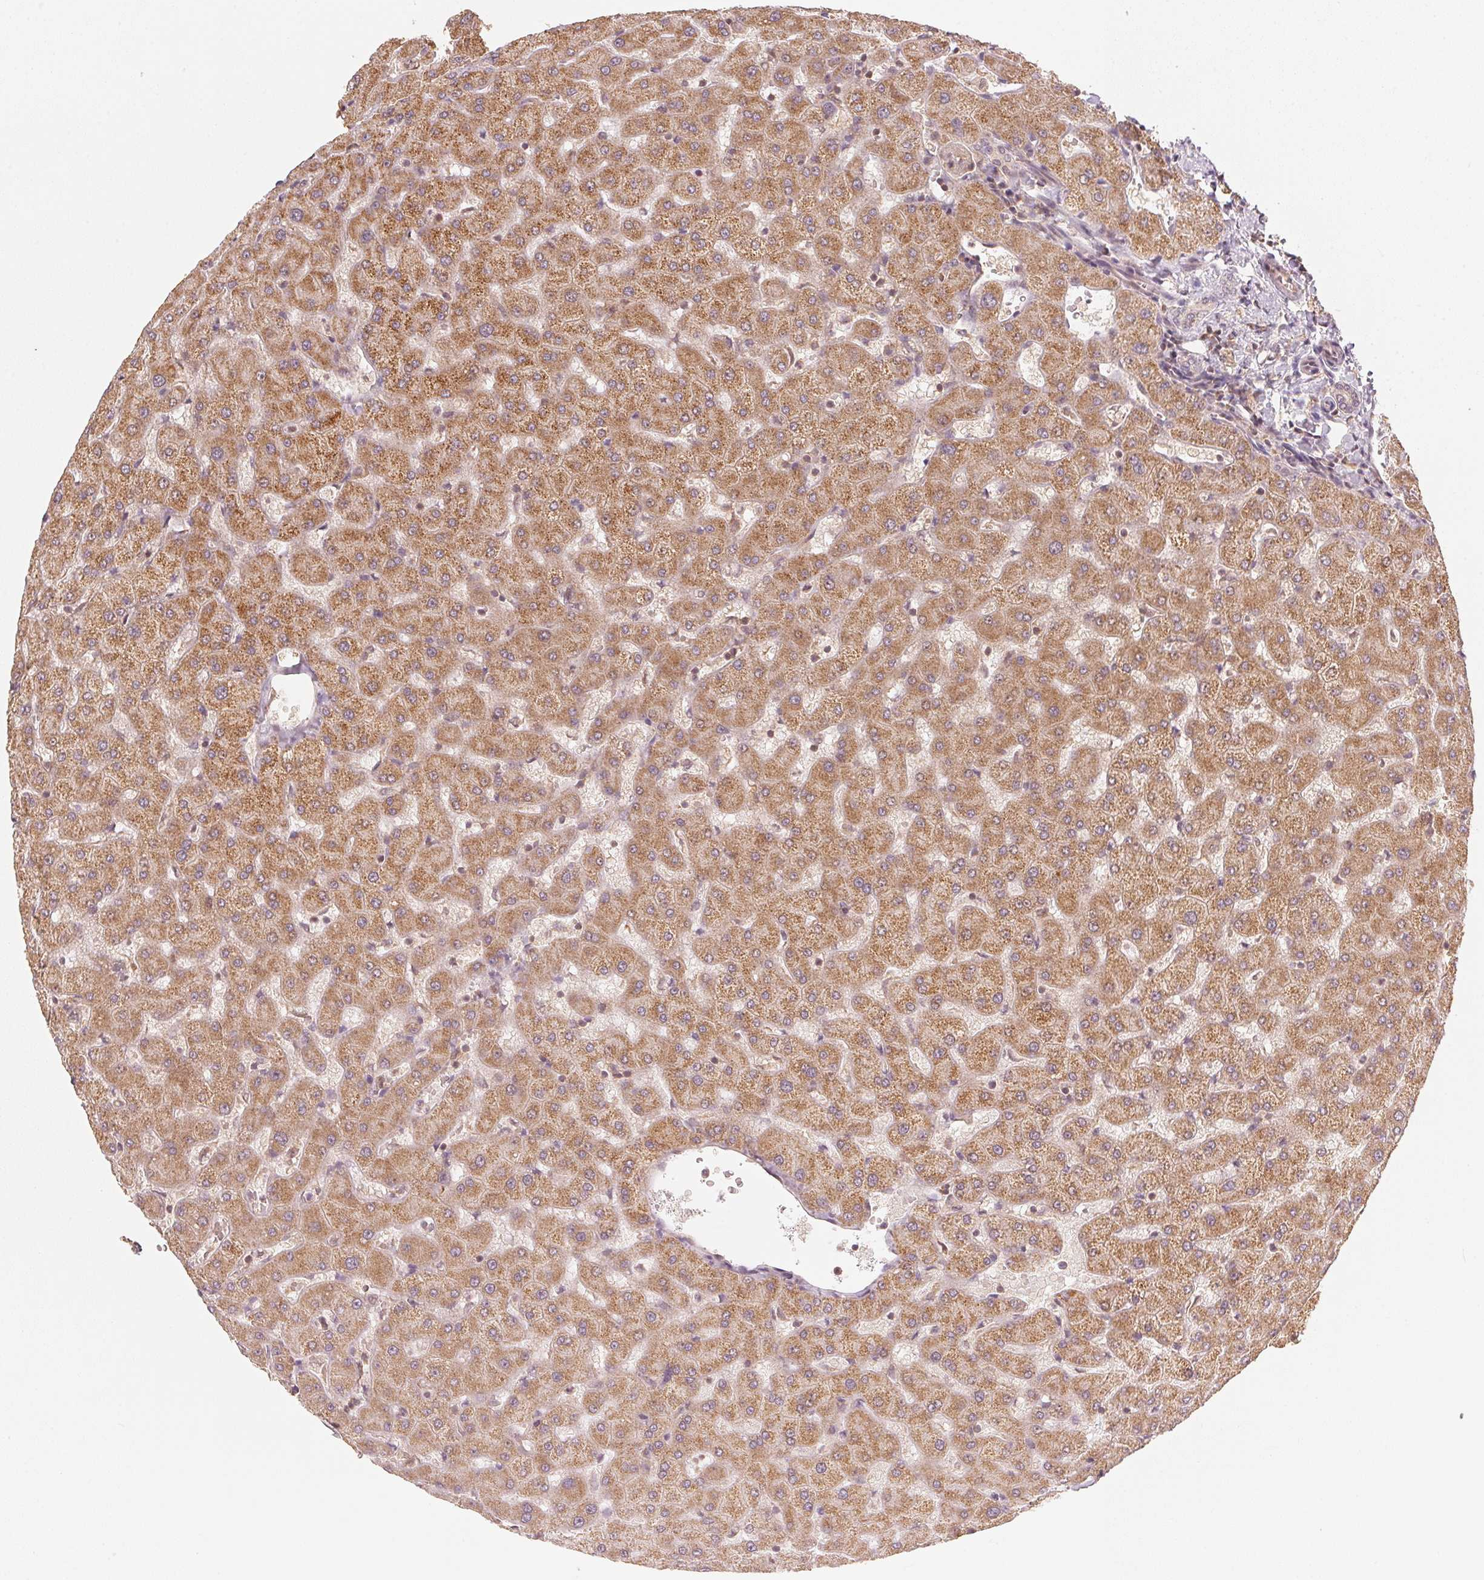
{"staining": {"intensity": "negative", "quantity": "none", "location": "none"}, "tissue": "liver", "cell_type": "Cholangiocytes", "image_type": "normal", "snomed": [{"axis": "morphology", "description": "Normal tissue, NOS"}, {"axis": "topography", "description": "Liver"}], "caption": "Immunohistochemistry micrograph of normal liver: liver stained with DAB (3,3'-diaminobenzidine) shows no significant protein staining in cholangiocytes.", "gene": "C2orf73", "patient": {"sex": "female", "age": 63}}